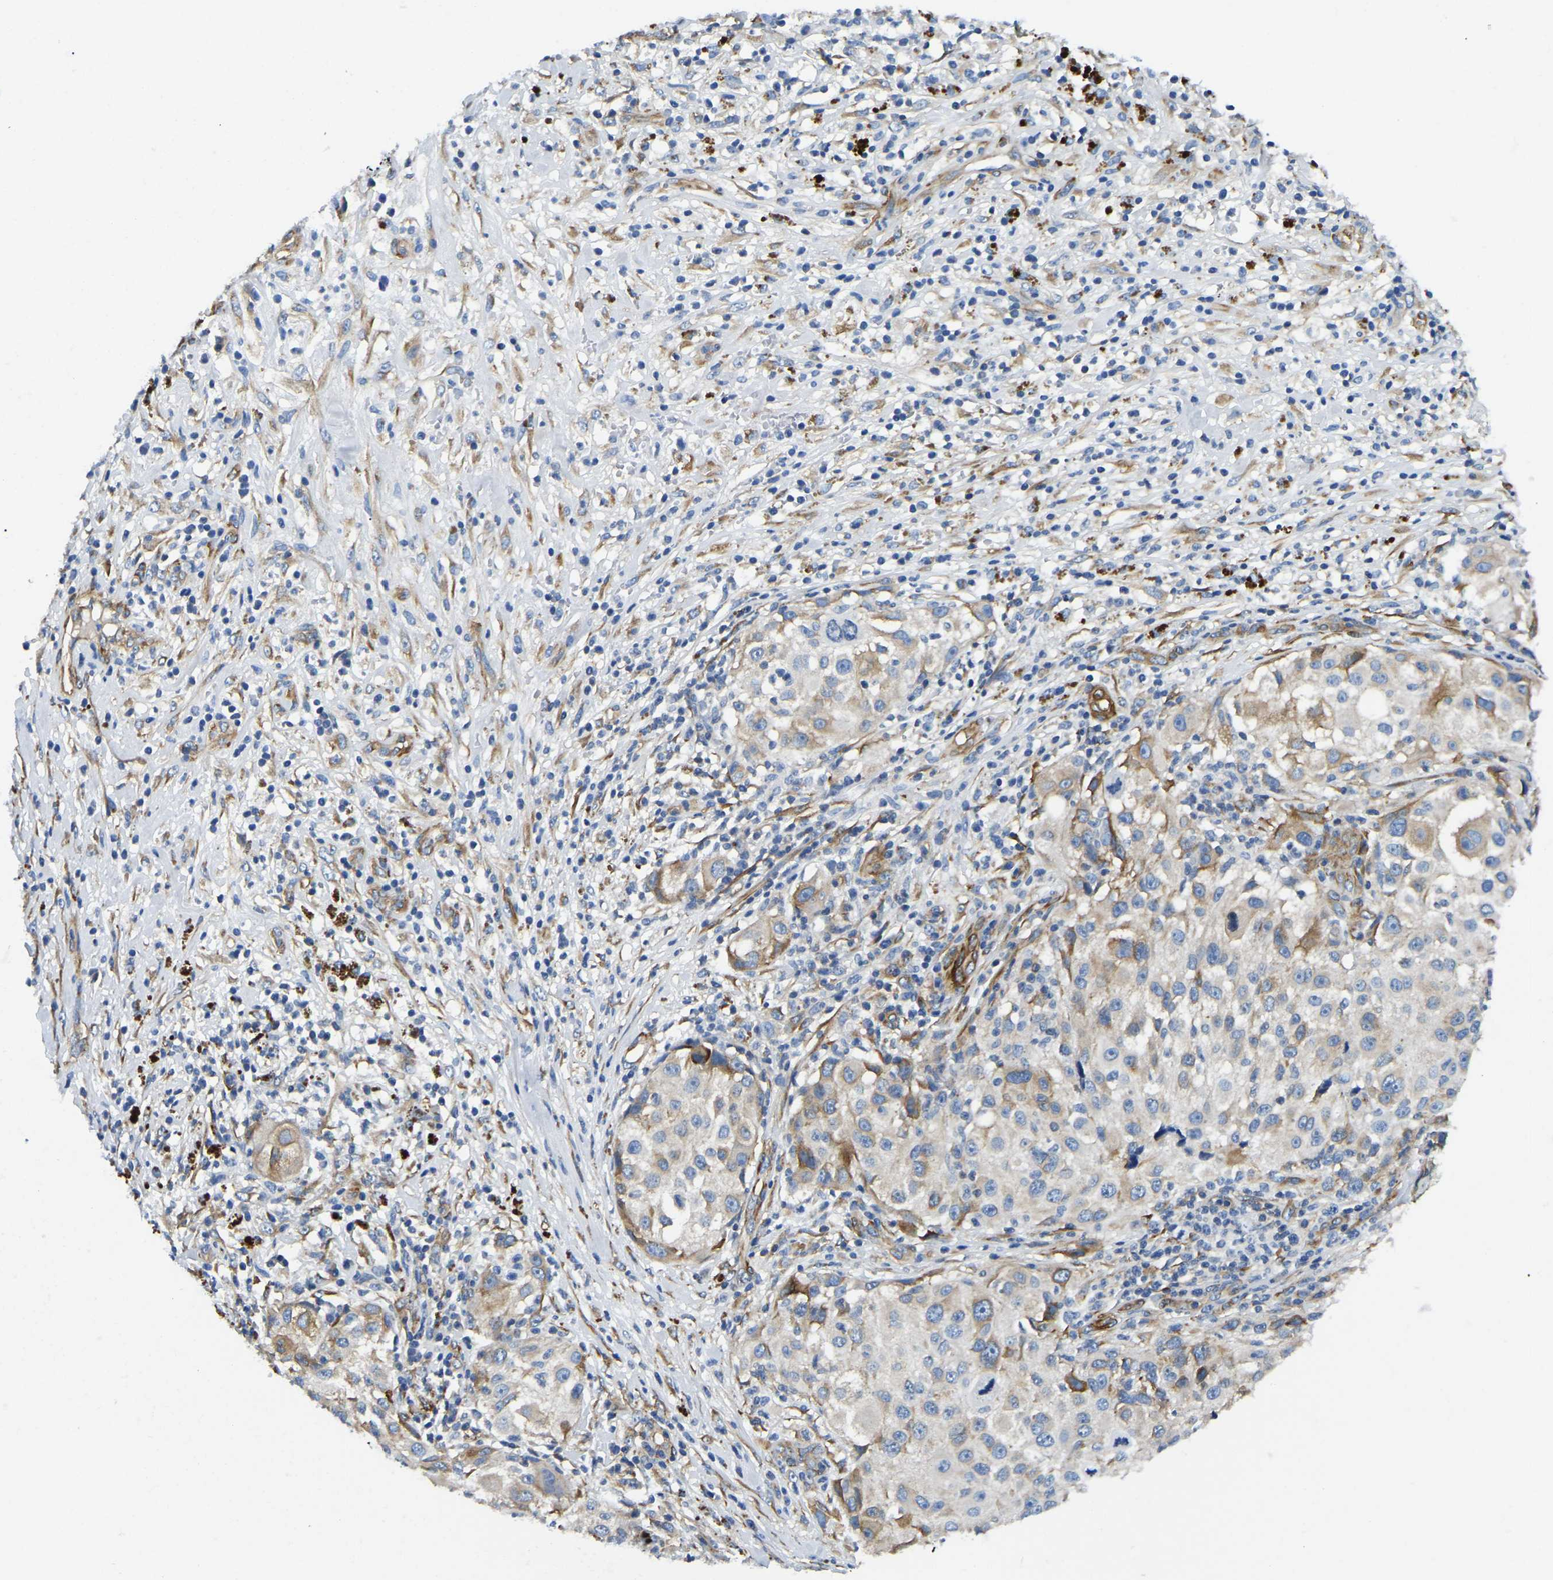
{"staining": {"intensity": "moderate", "quantity": "<25%", "location": "cytoplasmic/membranous"}, "tissue": "melanoma", "cell_type": "Tumor cells", "image_type": "cancer", "snomed": [{"axis": "morphology", "description": "Necrosis, NOS"}, {"axis": "morphology", "description": "Malignant melanoma, NOS"}, {"axis": "topography", "description": "Skin"}], "caption": "Melanoma was stained to show a protein in brown. There is low levels of moderate cytoplasmic/membranous staining in approximately <25% of tumor cells. The protein is shown in brown color, while the nuclei are stained blue.", "gene": "DUSP8", "patient": {"sex": "female", "age": 87}}